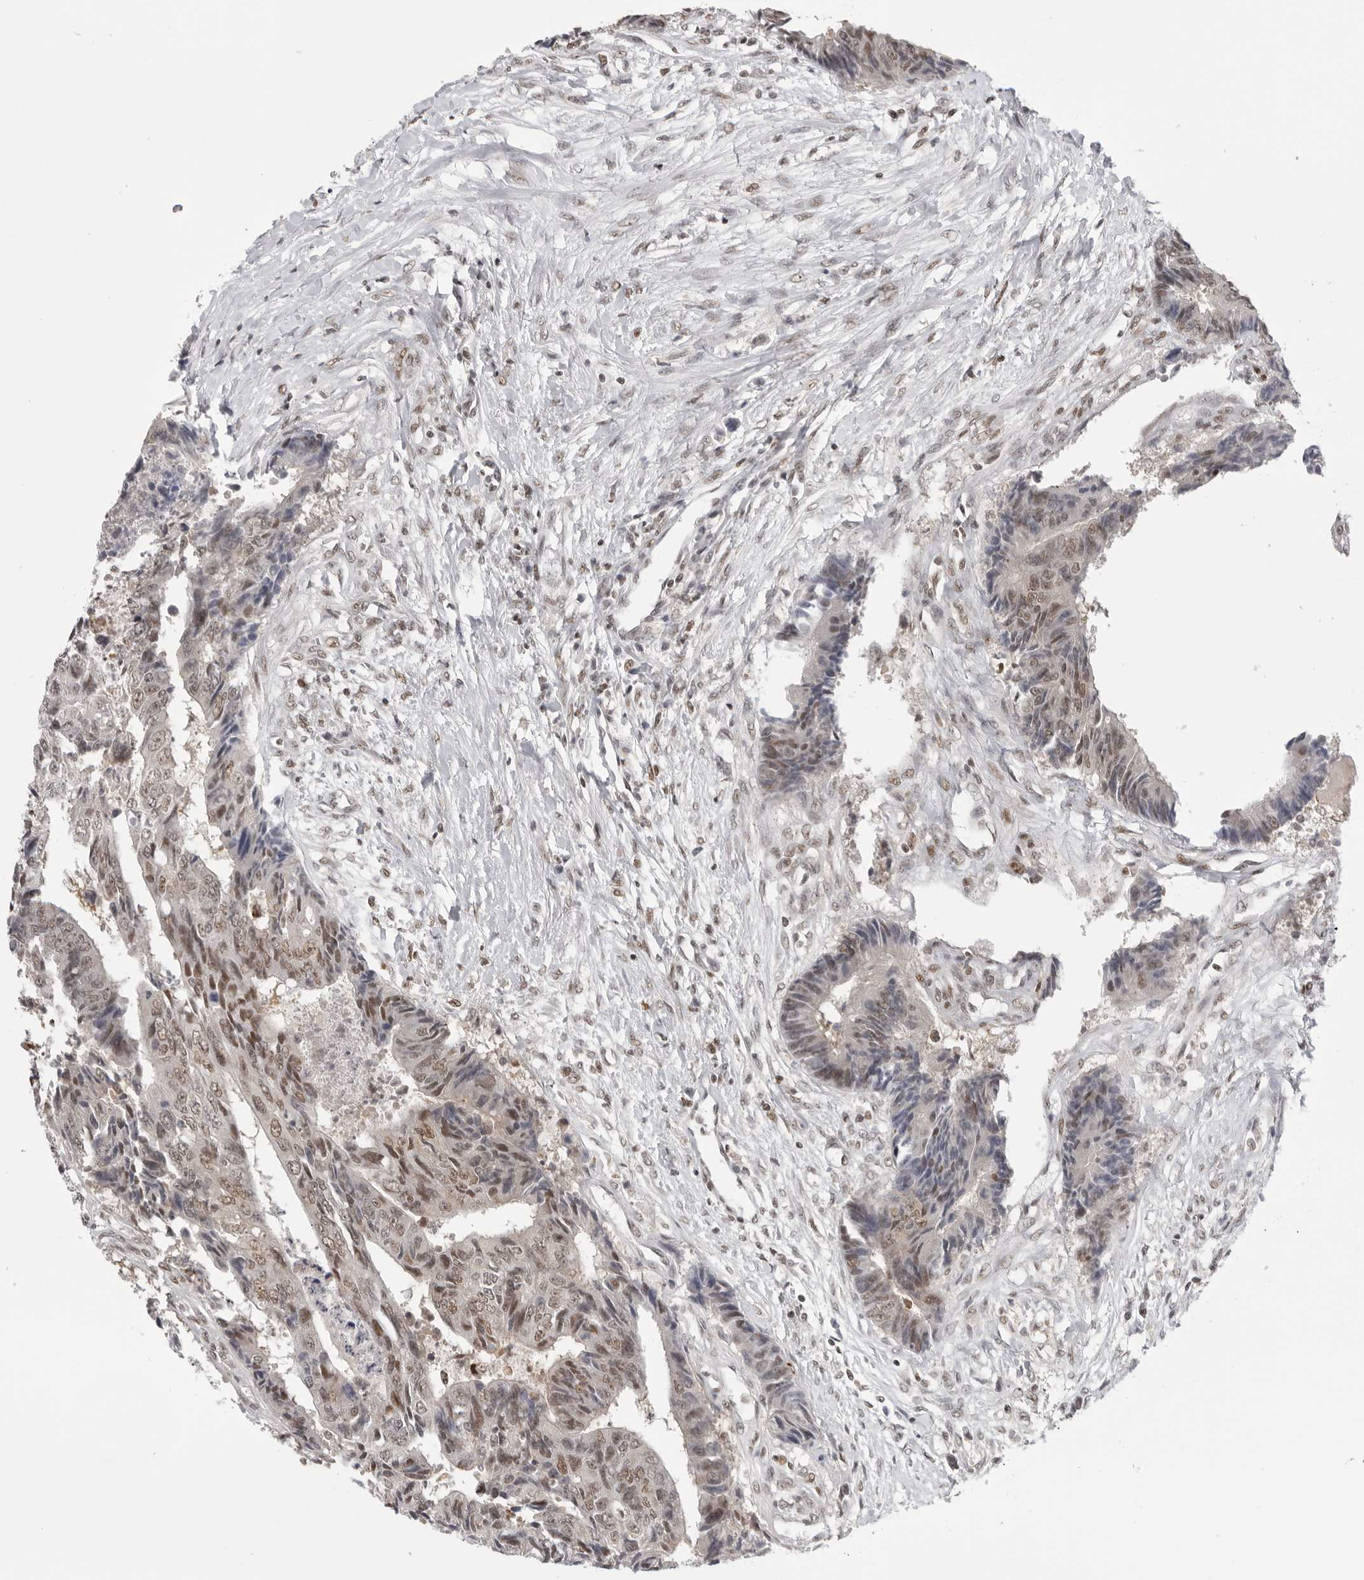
{"staining": {"intensity": "weak", "quantity": "25%-75%", "location": "nuclear"}, "tissue": "colorectal cancer", "cell_type": "Tumor cells", "image_type": "cancer", "snomed": [{"axis": "morphology", "description": "Adenocarcinoma, NOS"}, {"axis": "topography", "description": "Rectum"}], "caption": "Immunohistochemical staining of human colorectal adenocarcinoma exhibits weak nuclear protein staining in approximately 25%-75% of tumor cells. (Stains: DAB (3,3'-diaminobenzidine) in brown, nuclei in blue, Microscopy: brightfield microscopy at high magnification).", "gene": "RPA2", "patient": {"sex": "male", "age": 84}}